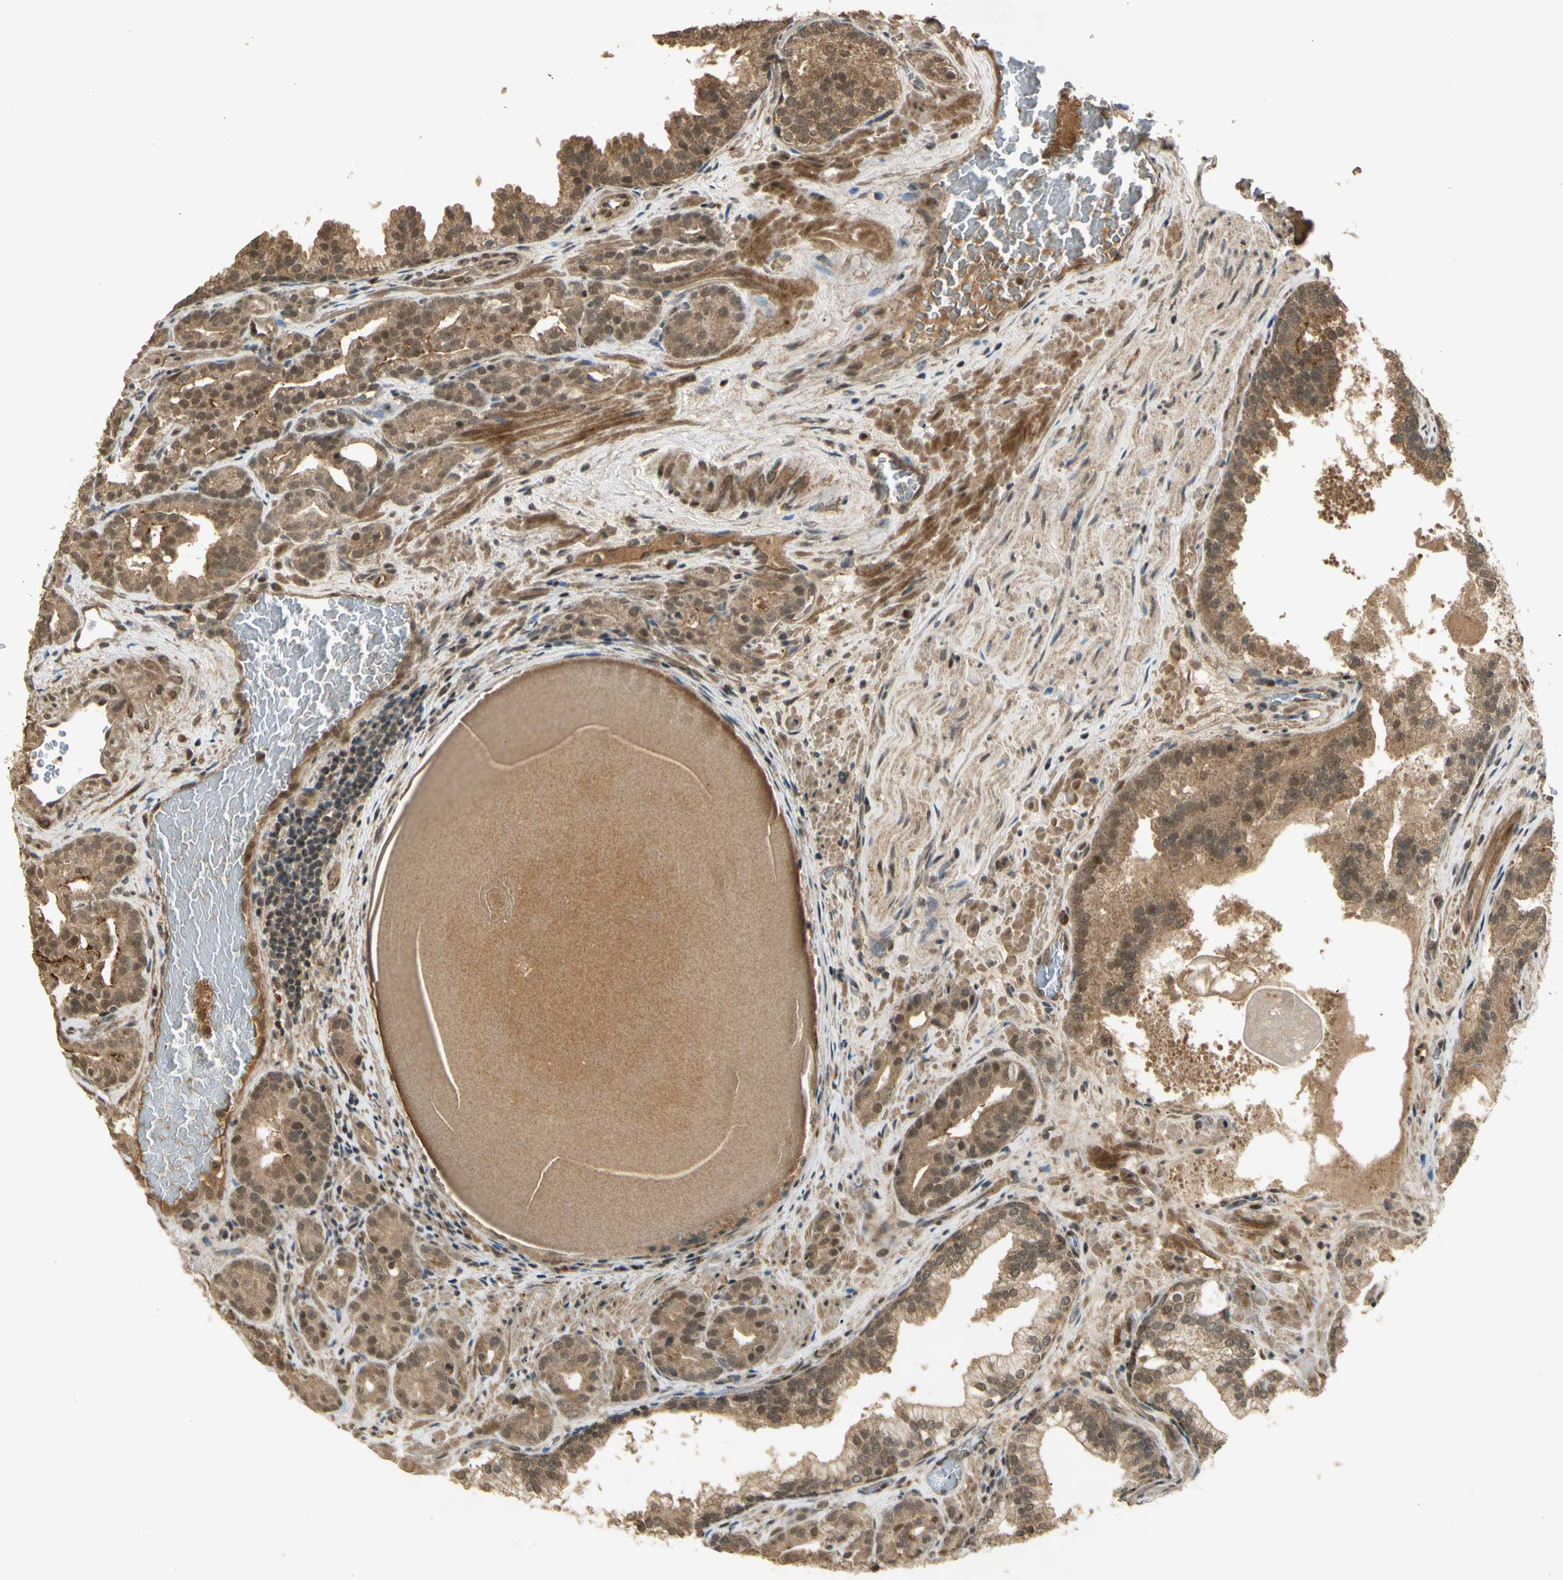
{"staining": {"intensity": "moderate", "quantity": ">75%", "location": "cytoplasmic/membranous,nuclear"}, "tissue": "prostate cancer", "cell_type": "Tumor cells", "image_type": "cancer", "snomed": [{"axis": "morphology", "description": "Adenocarcinoma, Low grade"}, {"axis": "topography", "description": "Prostate"}], "caption": "Prostate cancer (low-grade adenocarcinoma) stained with IHC demonstrates moderate cytoplasmic/membranous and nuclear staining in approximately >75% of tumor cells.", "gene": "GMEB2", "patient": {"sex": "male", "age": 63}}